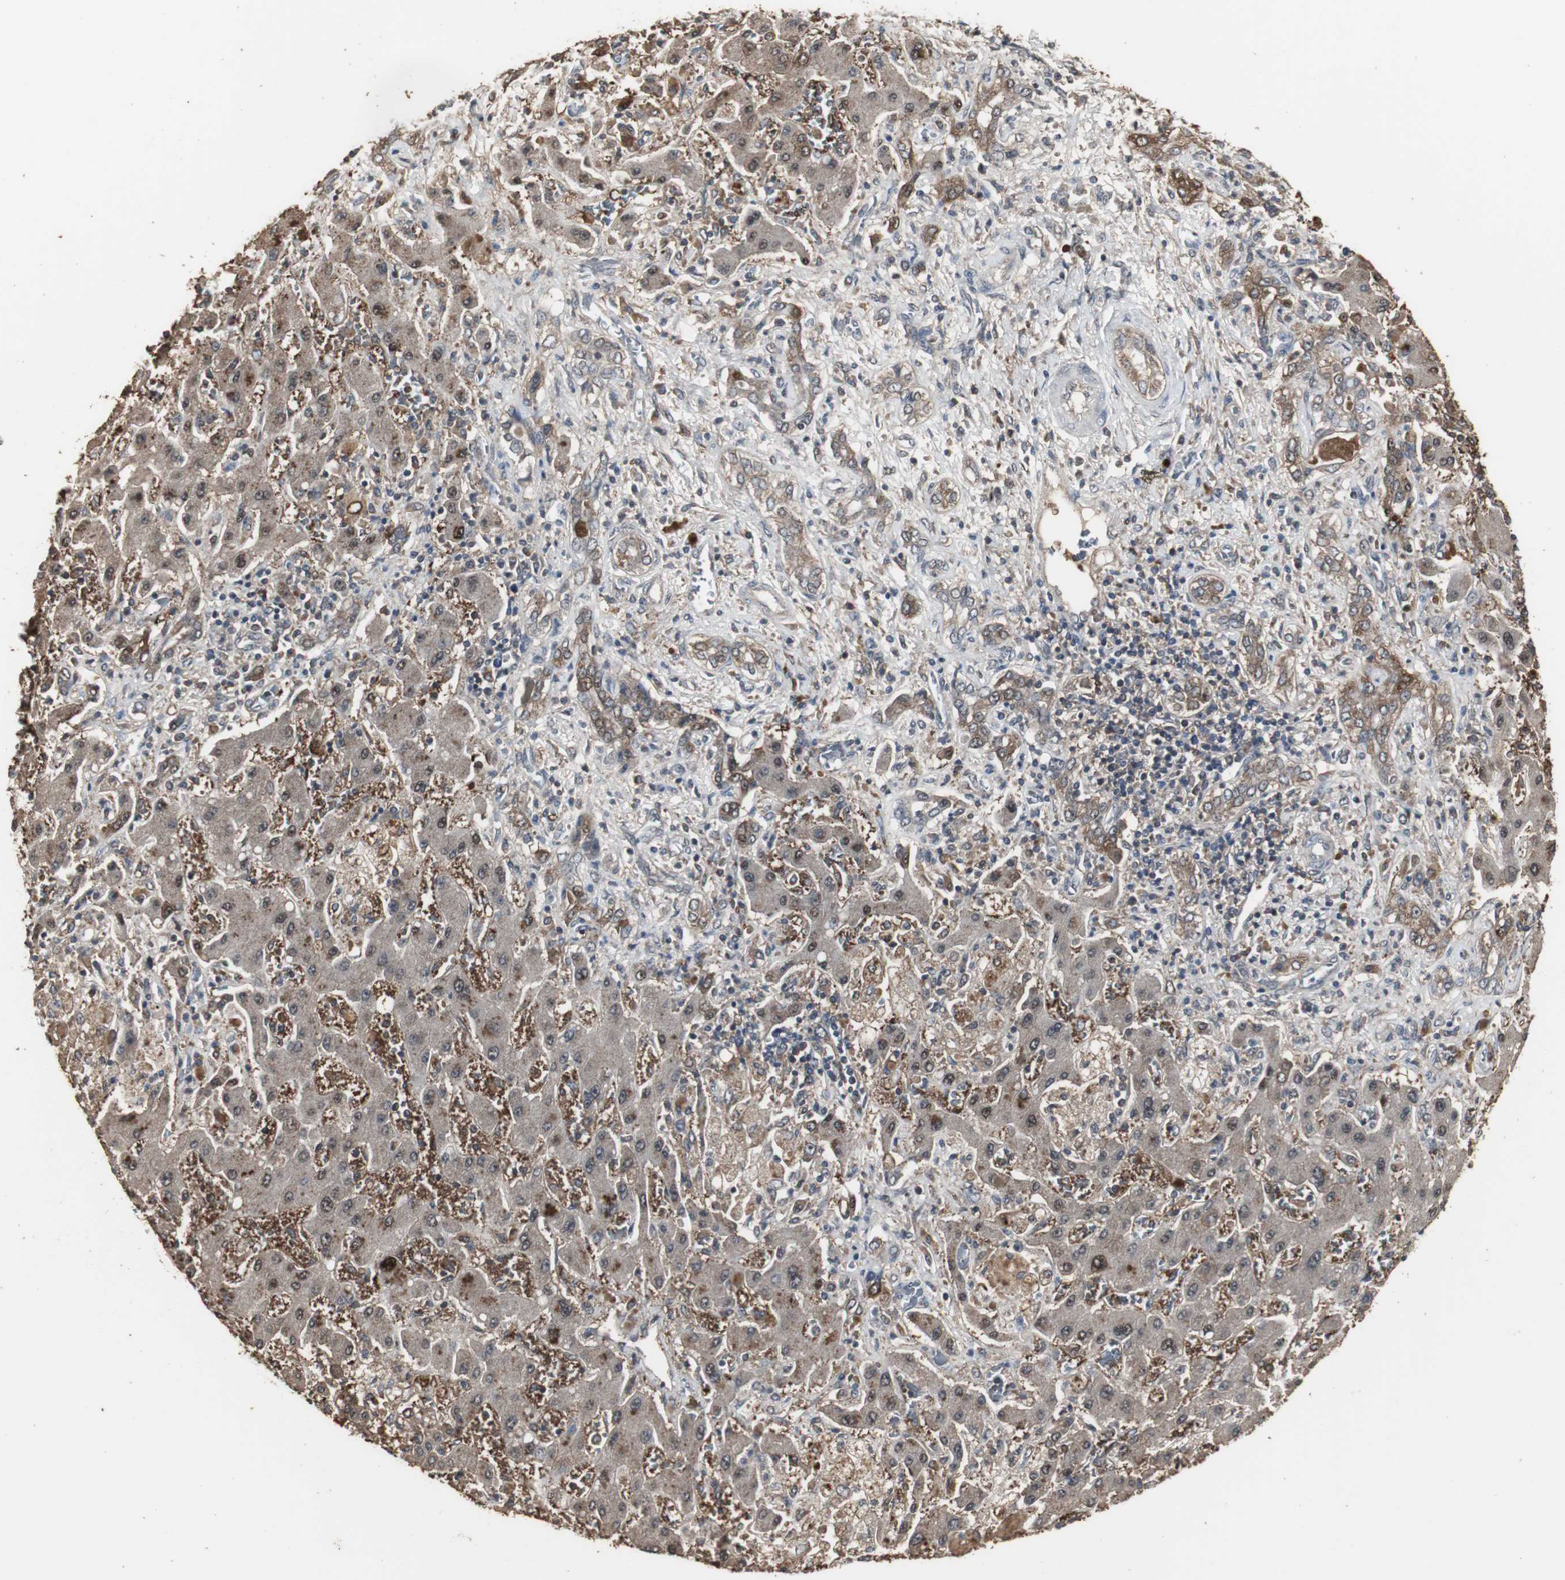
{"staining": {"intensity": "weak", "quantity": "25%-75%", "location": "cytoplasmic/membranous"}, "tissue": "liver cancer", "cell_type": "Tumor cells", "image_type": "cancer", "snomed": [{"axis": "morphology", "description": "Cholangiocarcinoma"}, {"axis": "topography", "description": "Liver"}], "caption": "A histopathology image of liver cancer (cholangiocarcinoma) stained for a protein exhibits weak cytoplasmic/membranous brown staining in tumor cells.", "gene": "HPRT1", "patient": {"sex": "male", "age": 50}}